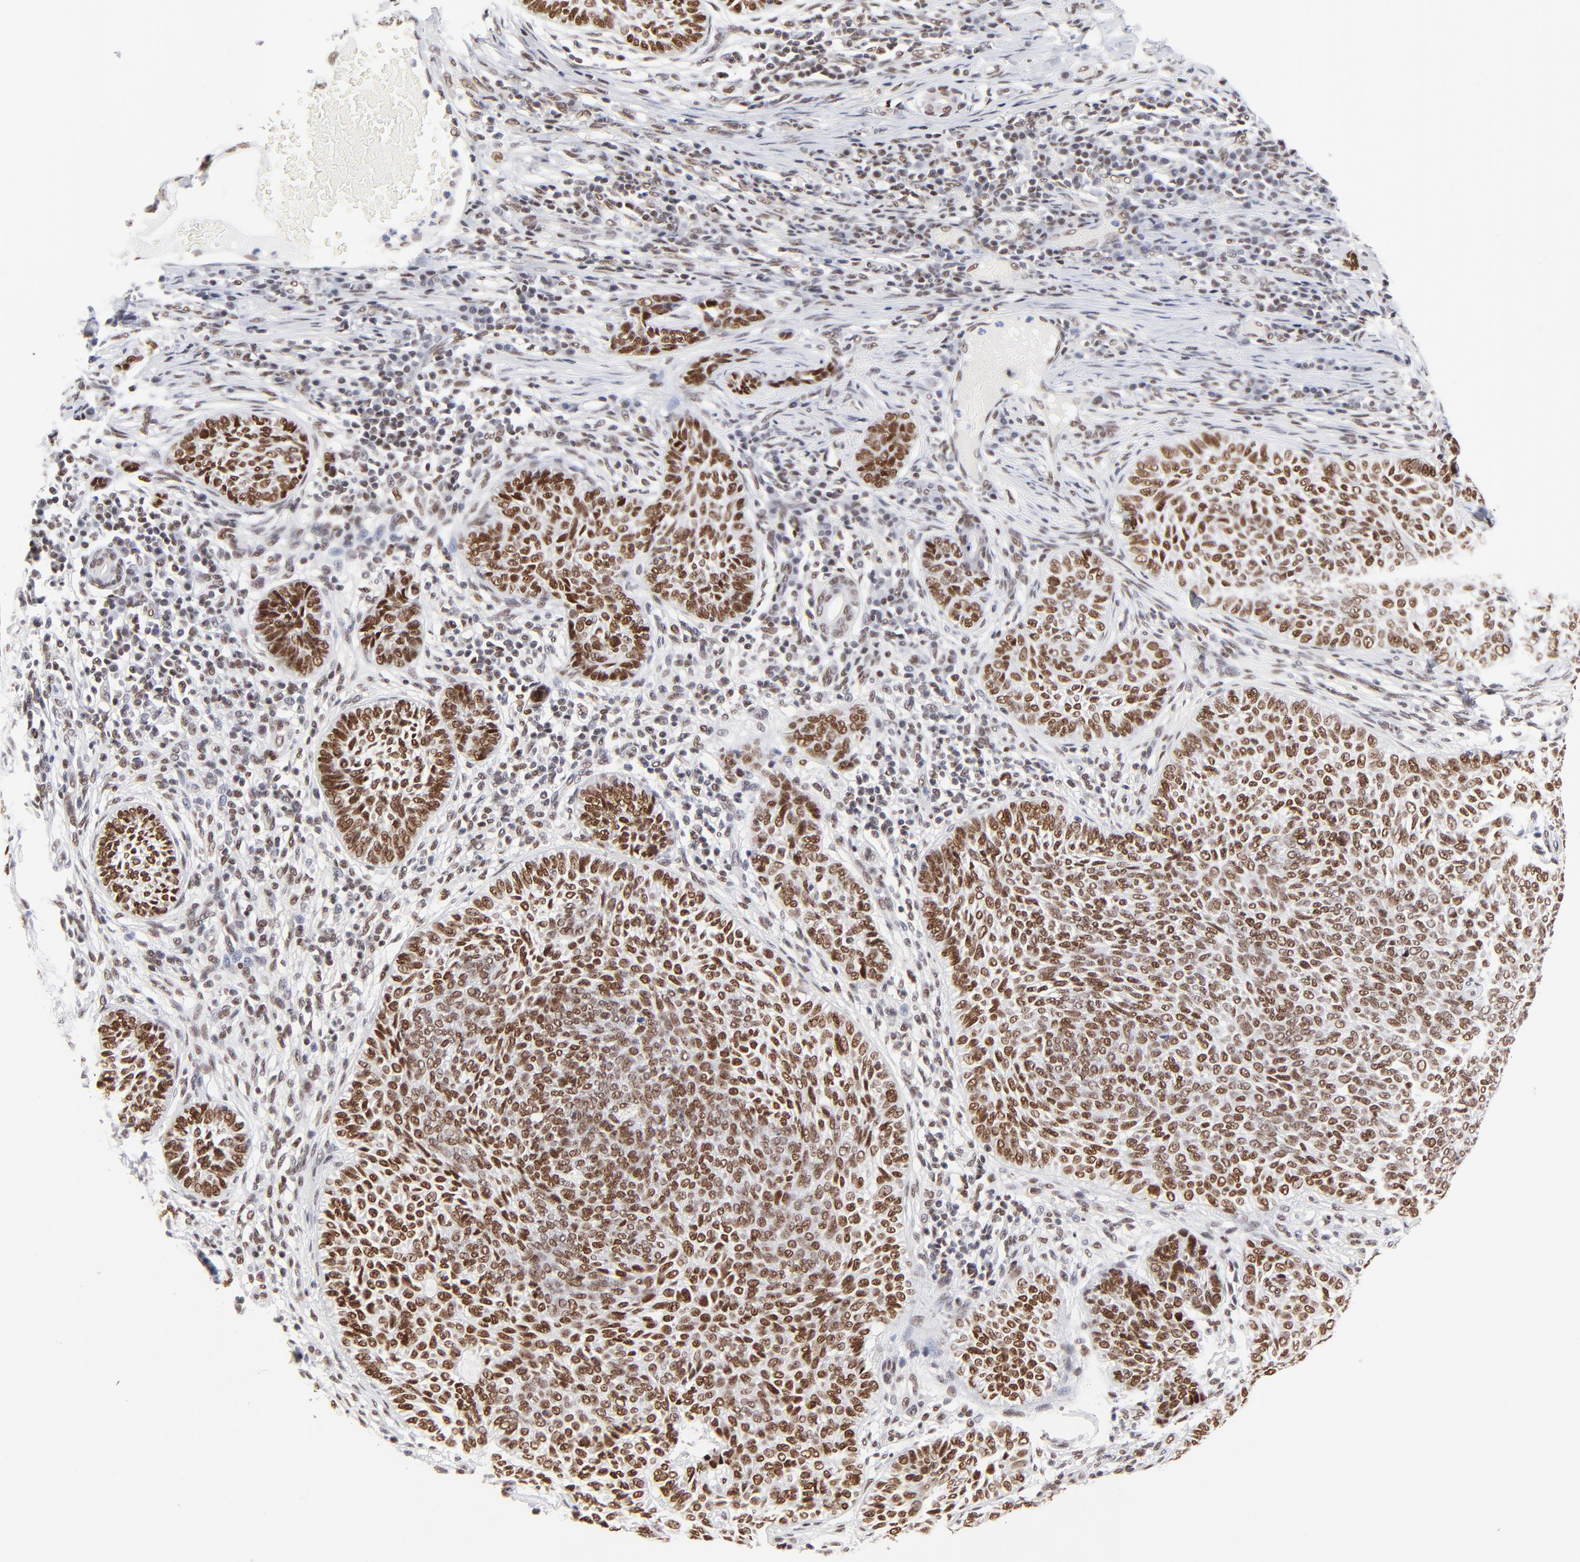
{"staining": {"intensity": "strong", "quantity": ">75%", "location": "nuclear"}, "tissue": "skin cancer", "cell_type": "Tumor cells", "image_type": "cancer", "snomed": [{"axis": "morphology", "description": "Basal cell carcinoma"}, {"axis": "topography", "description": "Skin"}], "caption": "Immunohistochemistry (IHC) of skin cancer reveals high levels of strong nuclear expression in about >75% of tumor cells.", "gene": "ZMYM3", "patient": {"sex": "male", "age": 87}}